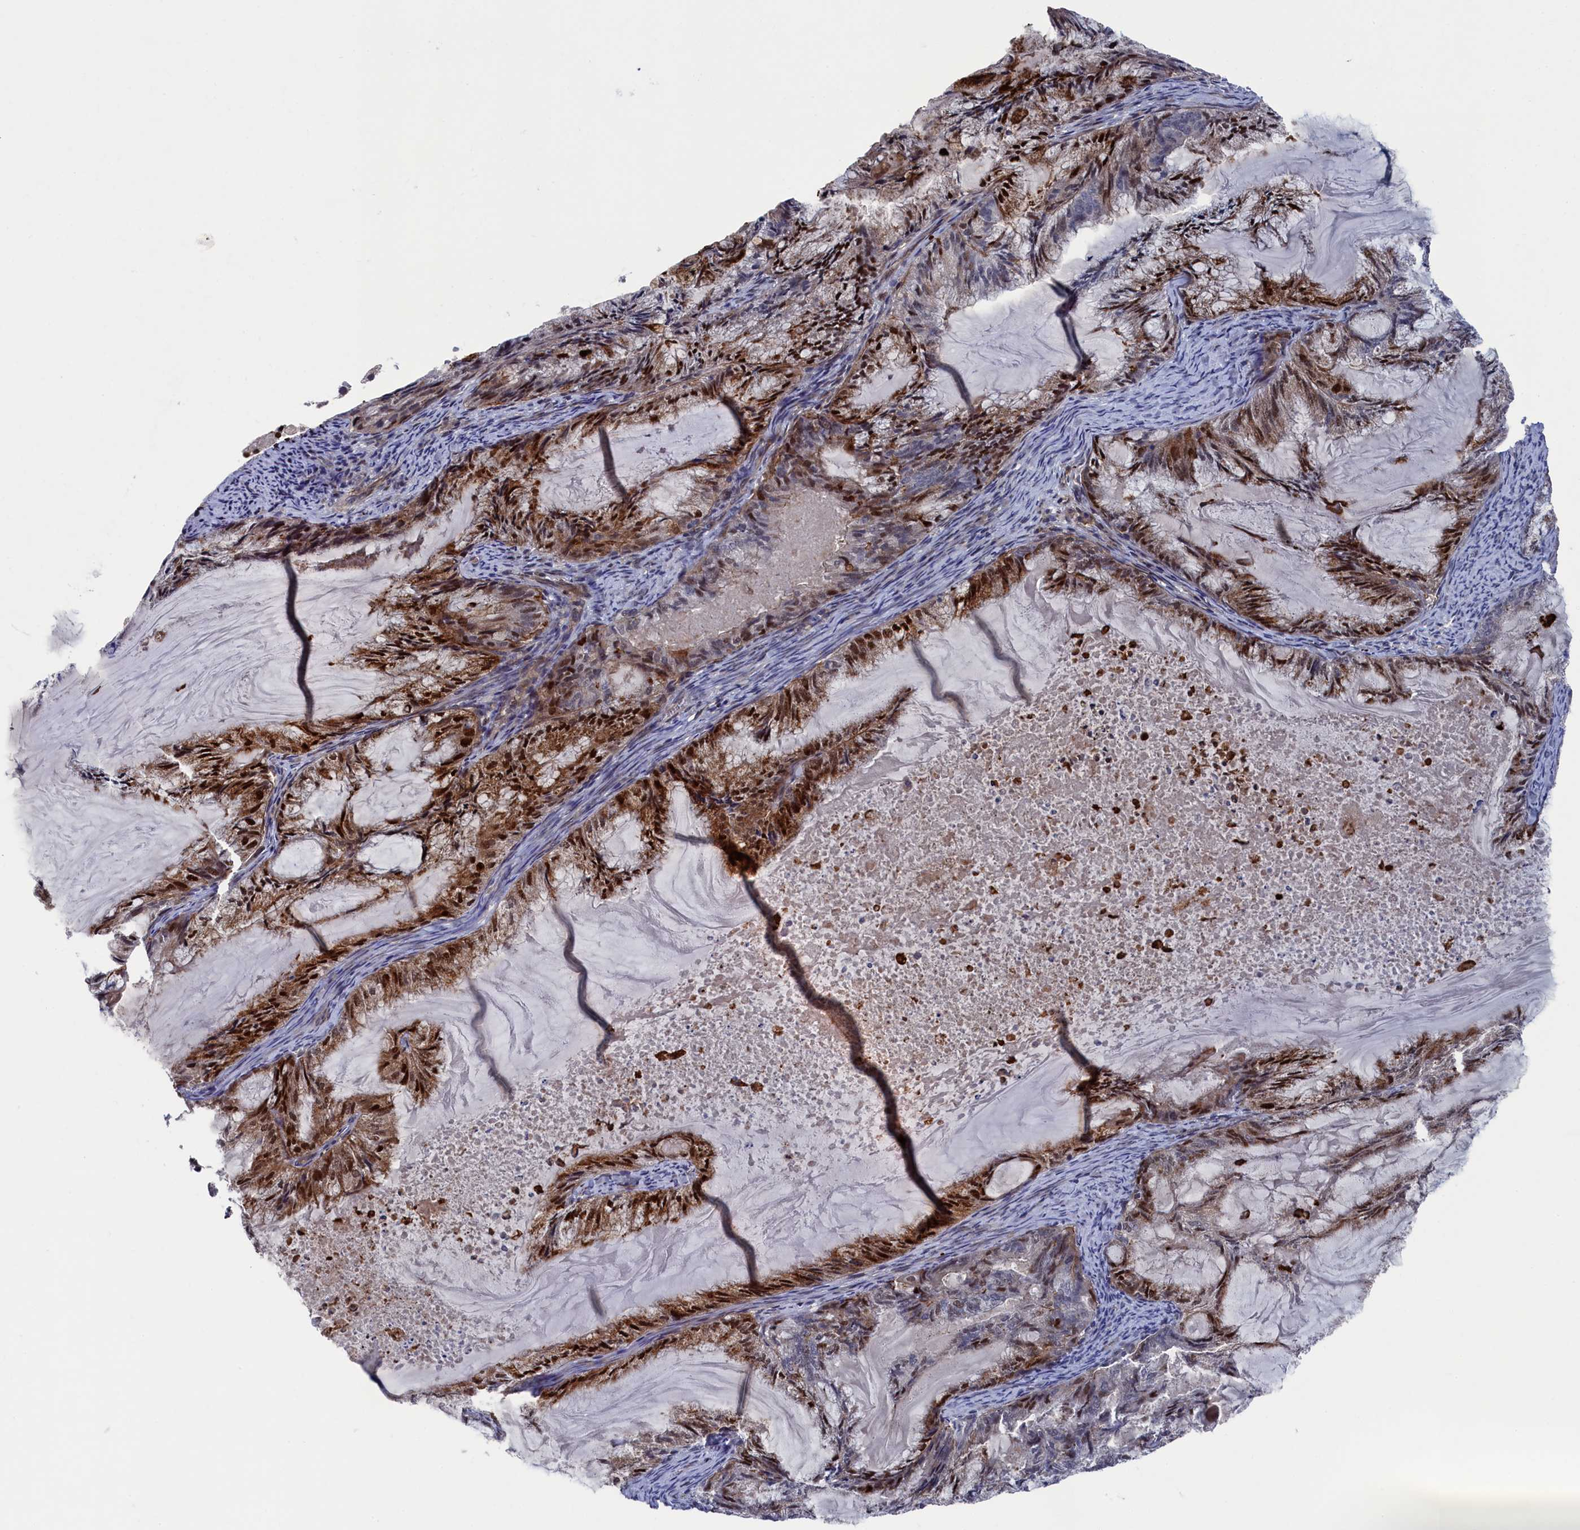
{"staining": {"intensity": "strong", "quantity": ">75%", "location": "cytoplasmic/membranous,nuclear"}, "tissue": "endometrial cancer", "cell_type": "Tumor cells", "image_type": "cancer", "snomed": [{"axis": "morphology", "description": "Adenocarcinoma, NOS"}, {"axis": "topography", "description": "Endometrium"}], "caption": "Endometrial adenocarcinoma was stained to show a protein in brown. There is high levels of strong cytoplasmic/membranous and nuclear staining in about >75% of tumor cells. The protein is shown in brown color, while the nuclei are stained blue.", "gene": "ZNF891", "patient": {"sex": "female", "age": 86}}